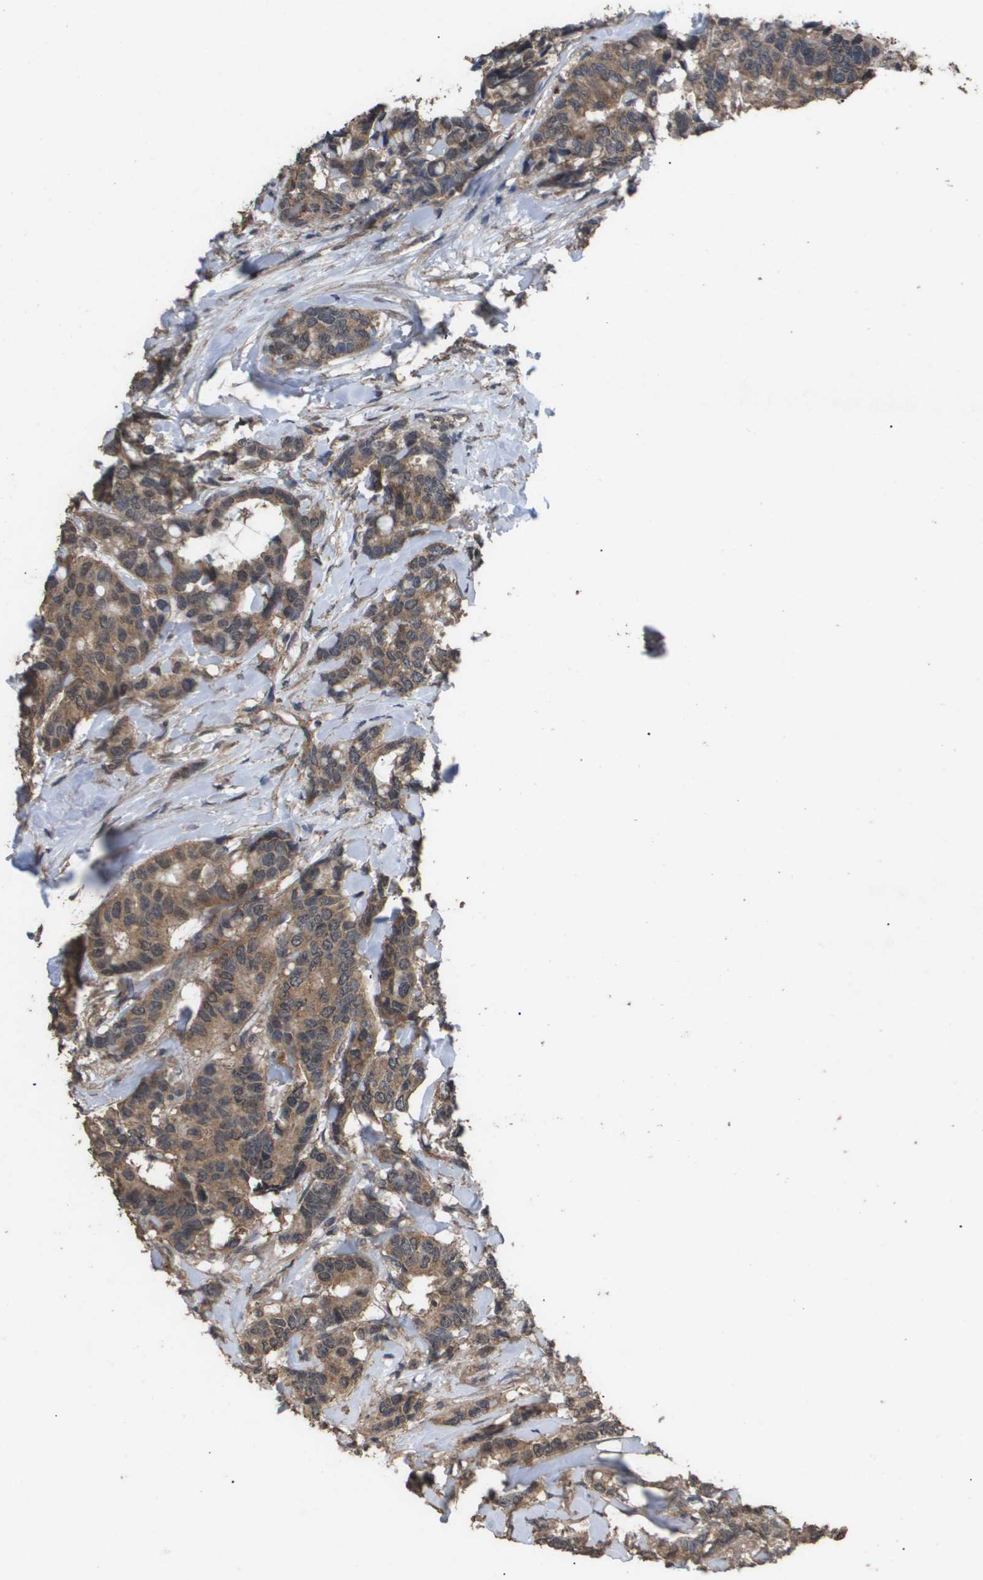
{"staining": {"intensity": "moderate", "quantity": ">75%", "location": "cytoplasmic/membranous"}, "tissue": "breast cancer", "cell_type": "Tumor cells", "image_type": "cancer", "snomed": [{"axis": "morphology", "description": "Duct carcinoma"}, {"axis": "topography", "description": "Breast"}], "caption": "This image shows immunohistochemistry staining of human breast cancer, with medium moderate cytoplasmic/membranous expression in approximately >75% of tumor cells.", "gene": "CUL5", "patient": {"sex": "female", "age": 87}}